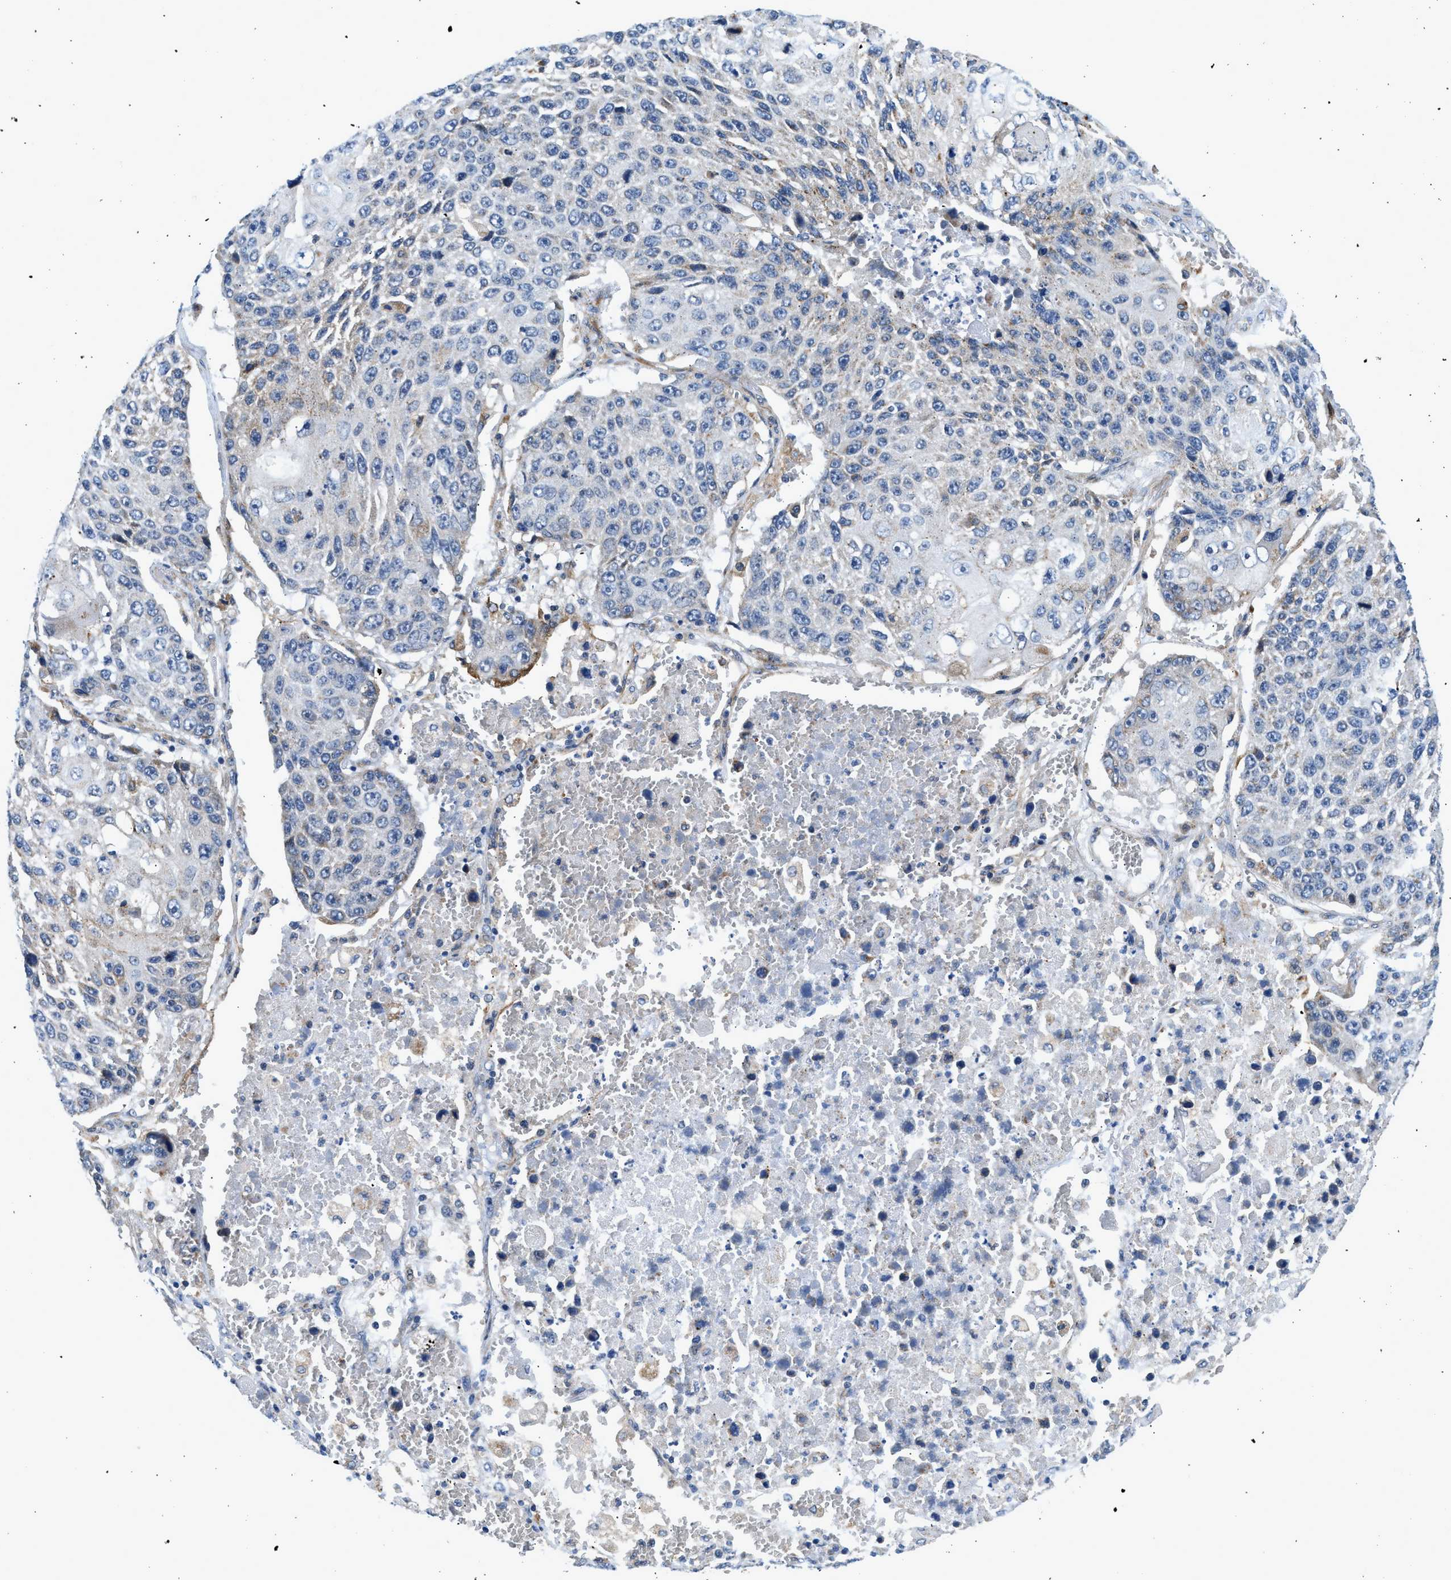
{"staining": {"intensity": "negative", "quantity": "none", "location": "none"}, "tissue": "lung cancer", "cell_type": "Tumor cells", "image_type": "cancer", "snomed": [{"axis": "morphology", "description": "Squamous cell carcinoma, NOS"}, {"axis": "topography", "description": "Lung"}], "caption": "DAB immunohistochemical staining of lung squamous cell carcinoma demonstrates no significant expression in tumor cells. (DAB (3,3'-diaminobenzidine) immunohistochemistry (IHC) visualized using brightfield microscopy, high magnification).", "gene": "LPIN2", "patient": {"sex": "male", "age": 61}}